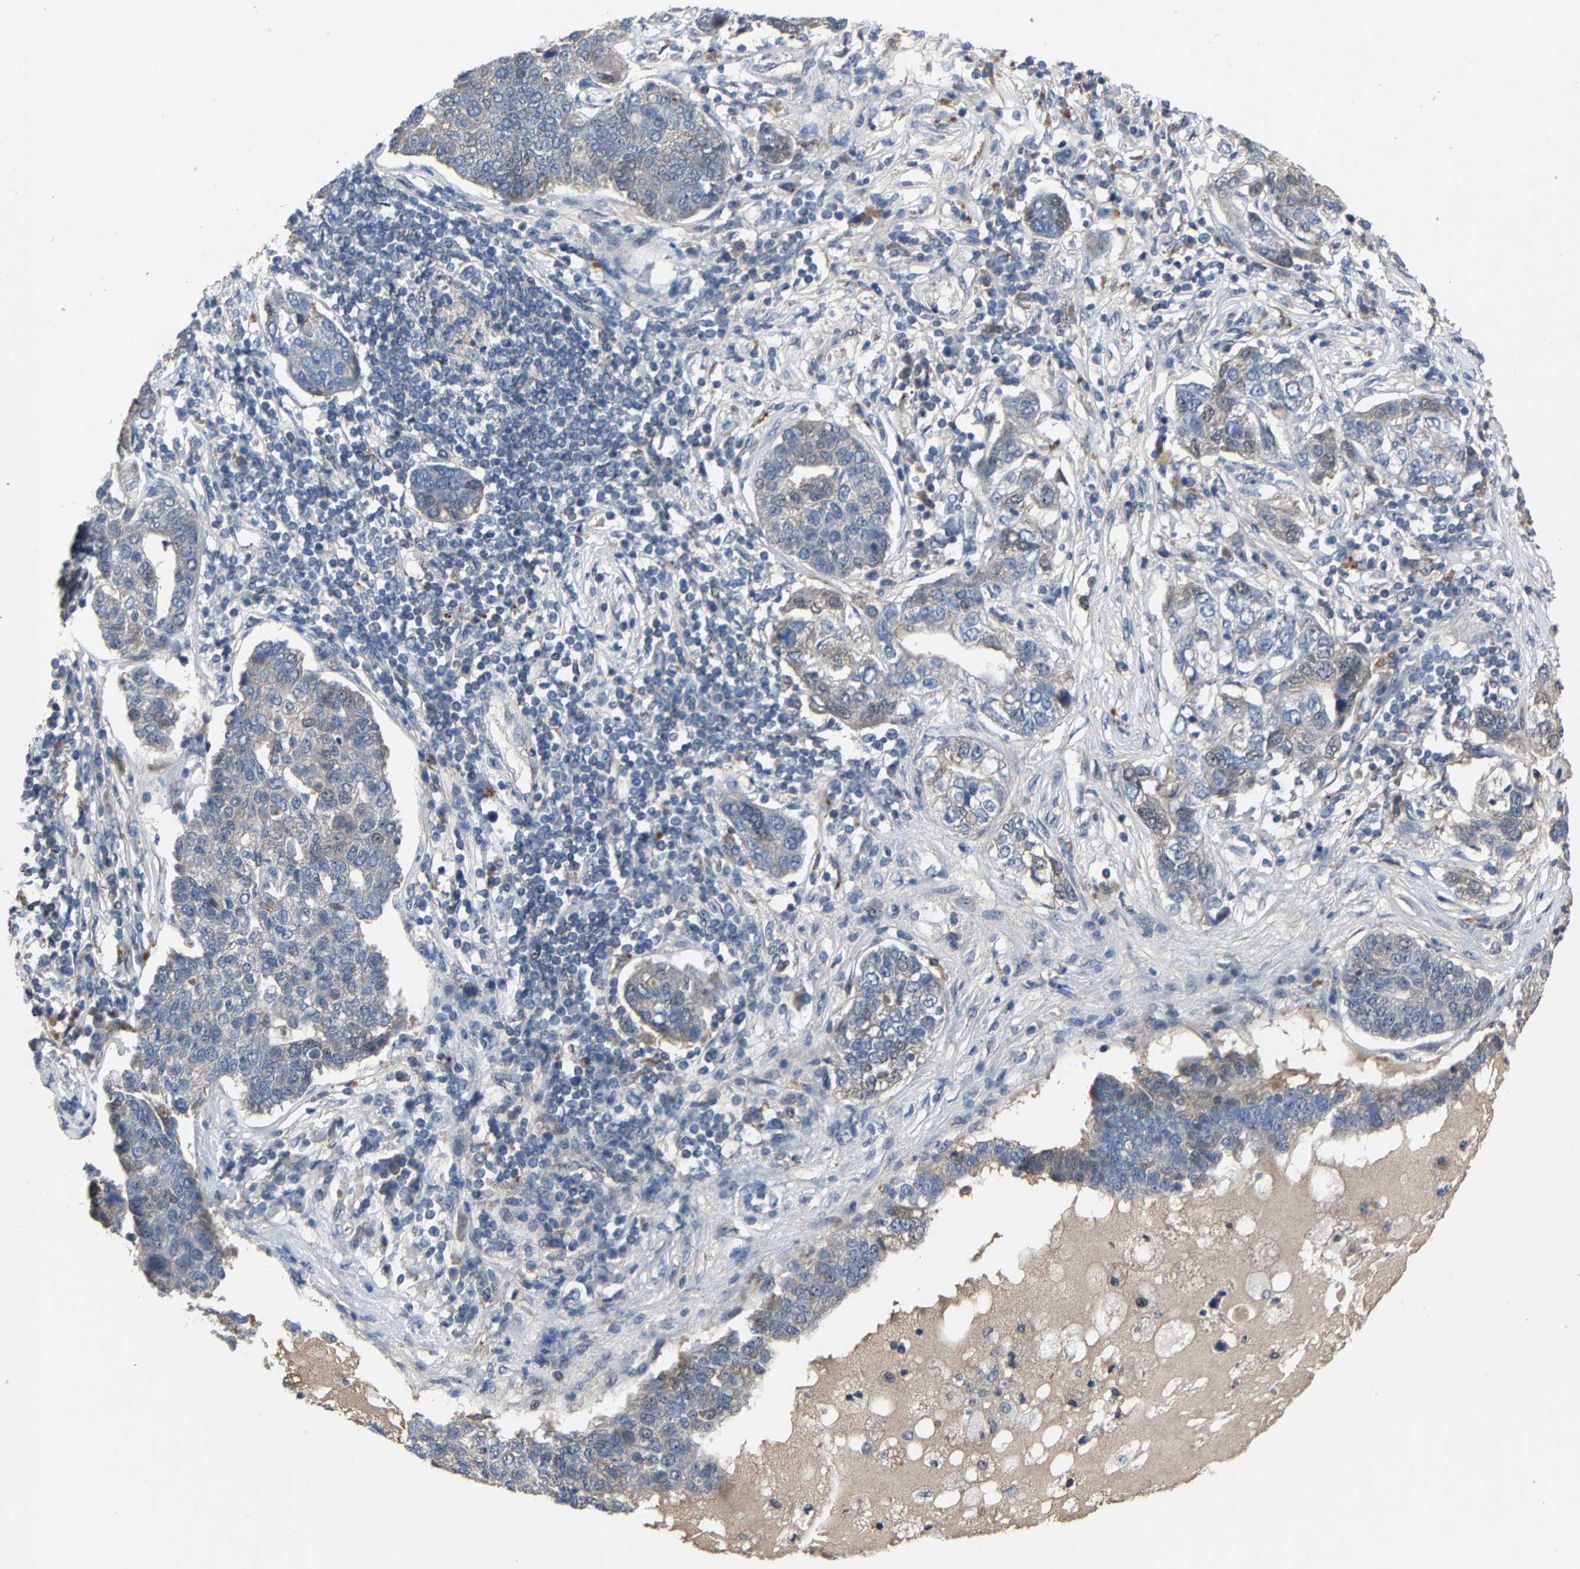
{"staining": {"intensity": "weak", "quantity": "<25%", "location": "cytoplasmic/membranous"}, "tissue": "pancreatic cancer", "cell_type": "Tumor cells", "image_type": "cancer", "snomed": [{"axis": "morphology", "description": "Adenocarcinoma, NOS"}, {"axis": "topography", "description": "Pancreas"}], "caption": "Tumor cells are negative for protein expression in human adenocarcinoma (pancreatic). (DAB (3,3'-diaminobenzidine) IHC visualized using brightfield microscopy, high magnification).", "gene": "LSM8", "patient": {"sex": "female", "age": 61}}